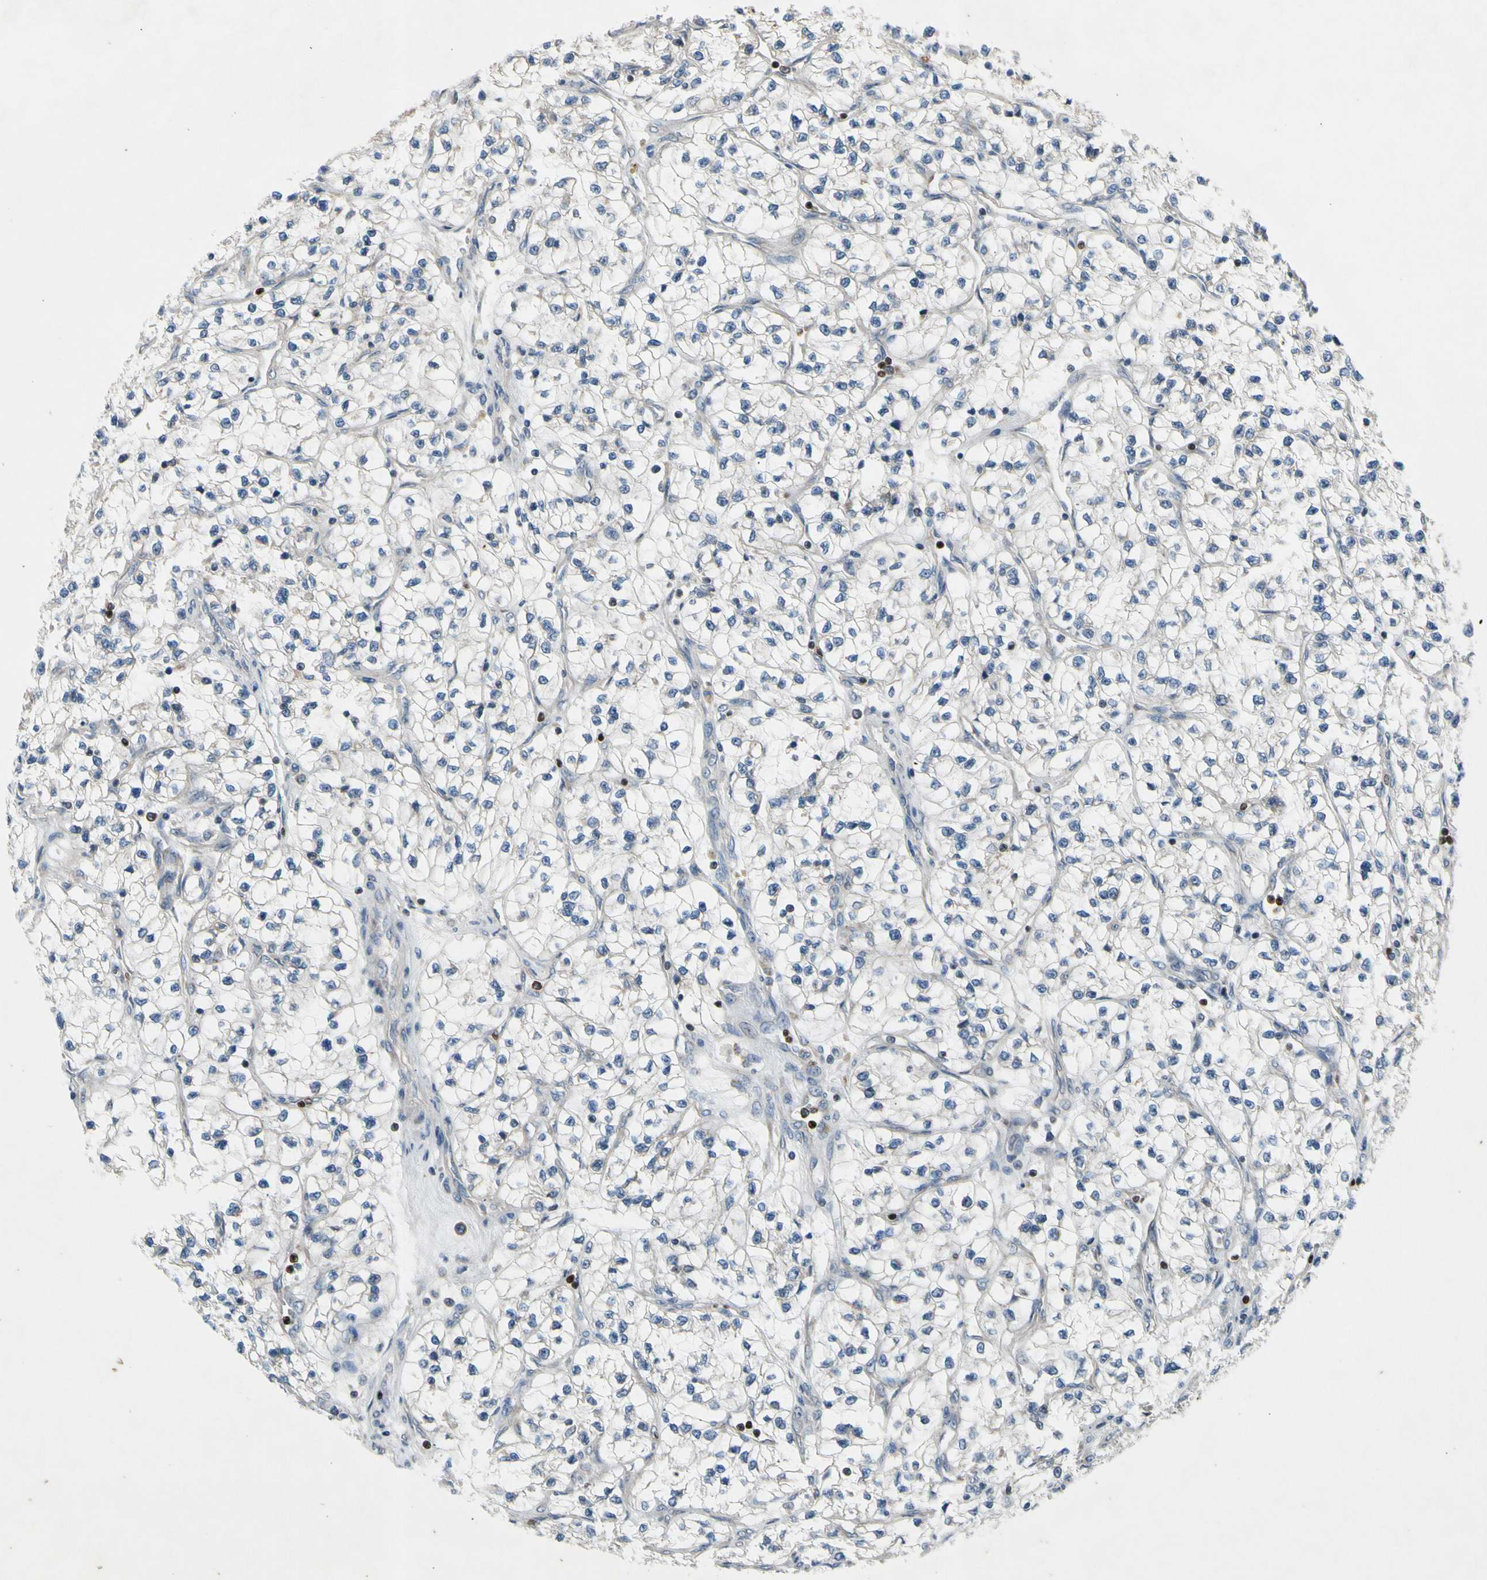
{"staining": {"intensity": "negative", "quantity": "none", "location": "none"}, "tissue": "renal cancer", "cell_type": "Tumor cells", "image_type": "cancer", "snomed": [{"axis": "morphology", "description": "Adenocarcinoma, NOS"}, {"axis": "topography", "description": "Kidney"}], "caption": "Tumor cells show no significant protein positivity in renal adenocarcinoma.", "gene": "TBX21", "patient": {"sex": "female", "age": 57}}